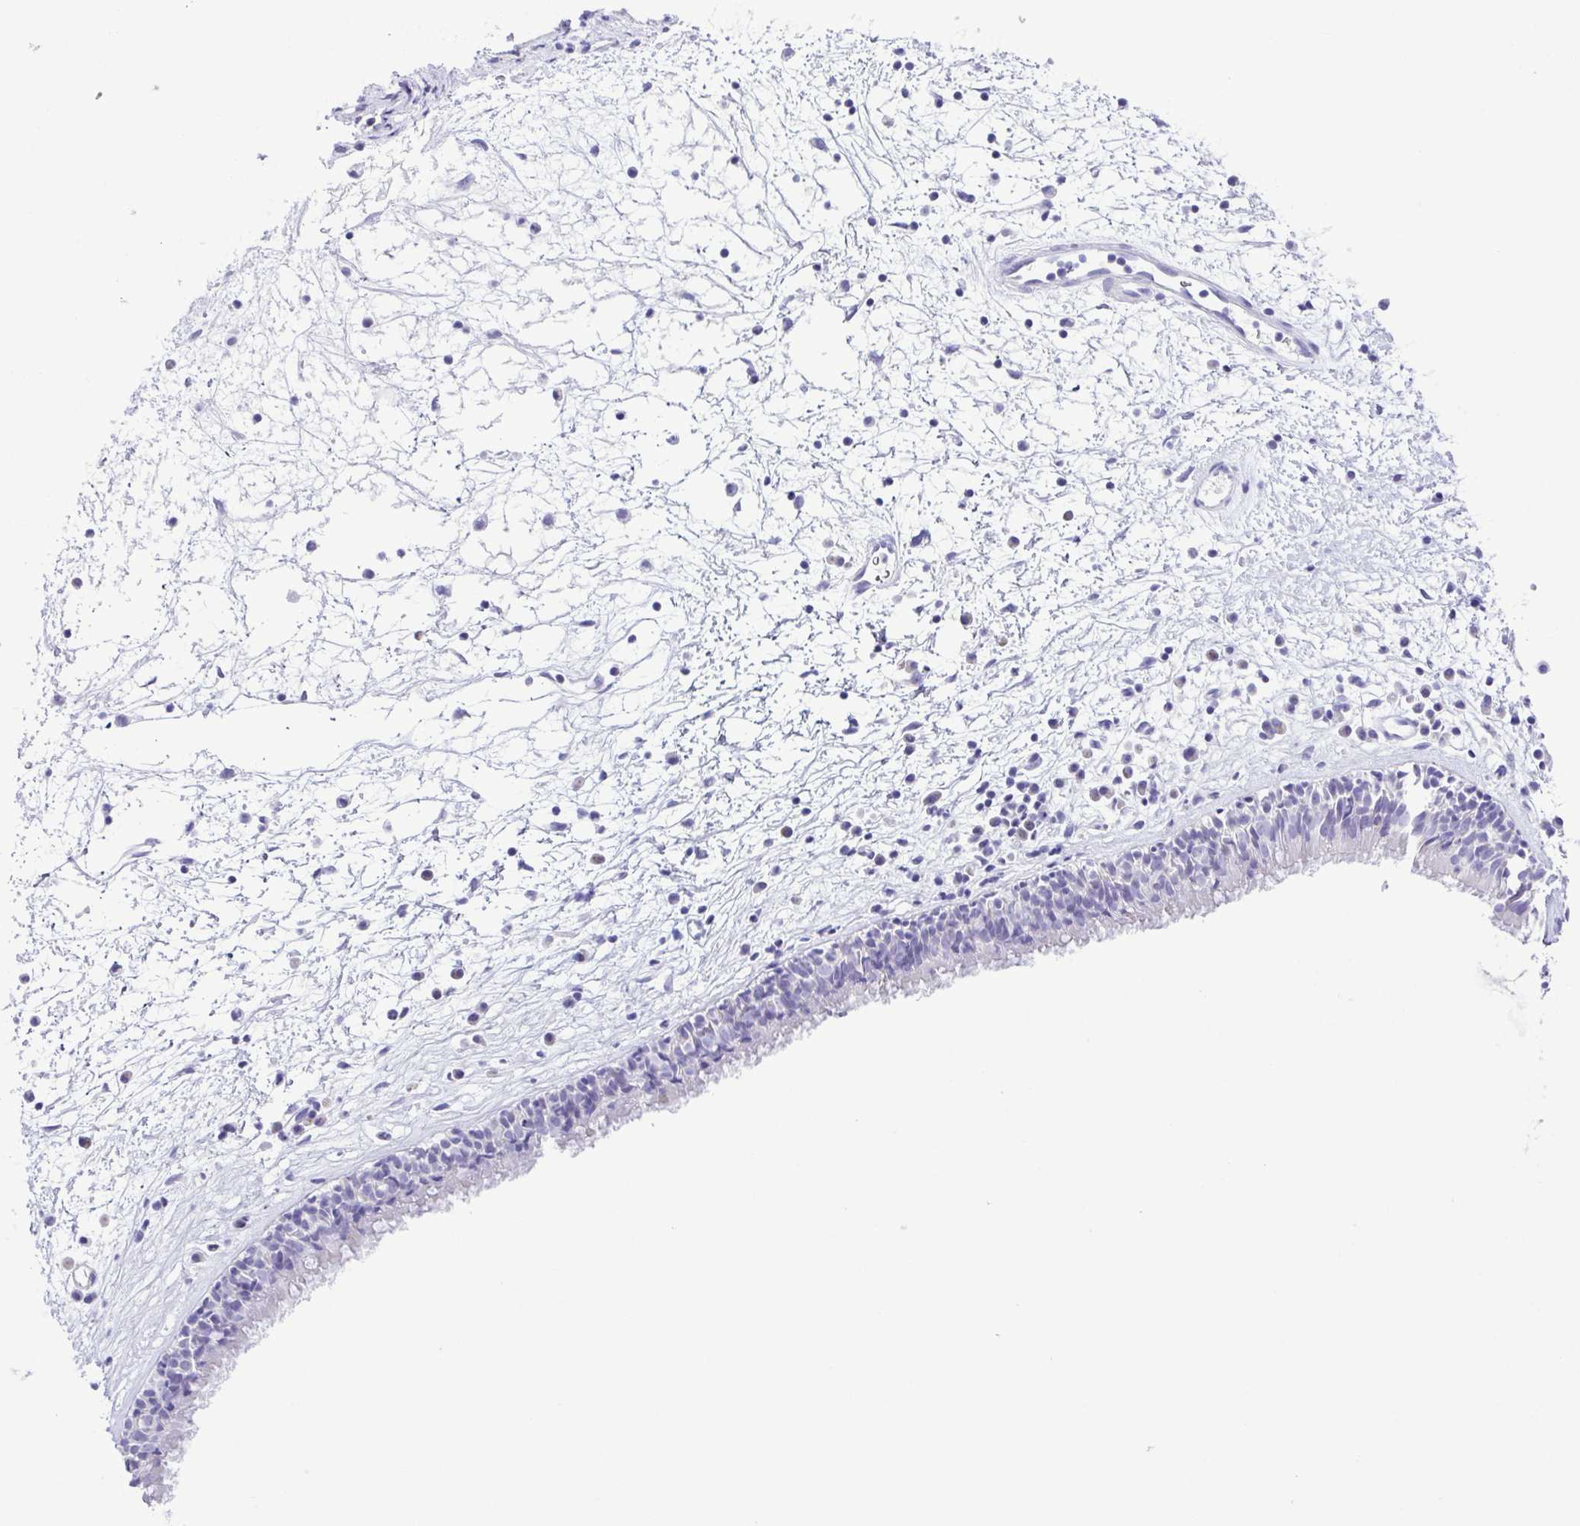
{"staining": {"intensity": "negative", "quantity": "none", "location": "none"}, "tissue": "nasopharynx", "cell_type": "Respiratory epithelial cells", "image_type": "normal", "snomed": [{"axis": "morphology", "description": "Normal tissue, NOS"}, {"axis": "topography", "description": "Nasopharynx"}], "caption": "IHC of benign human nasopharynx exhibits no expression in respiratory epithelial cells.", "gene": "SYT1", "patient": {"sex": "male", "age": 24}}